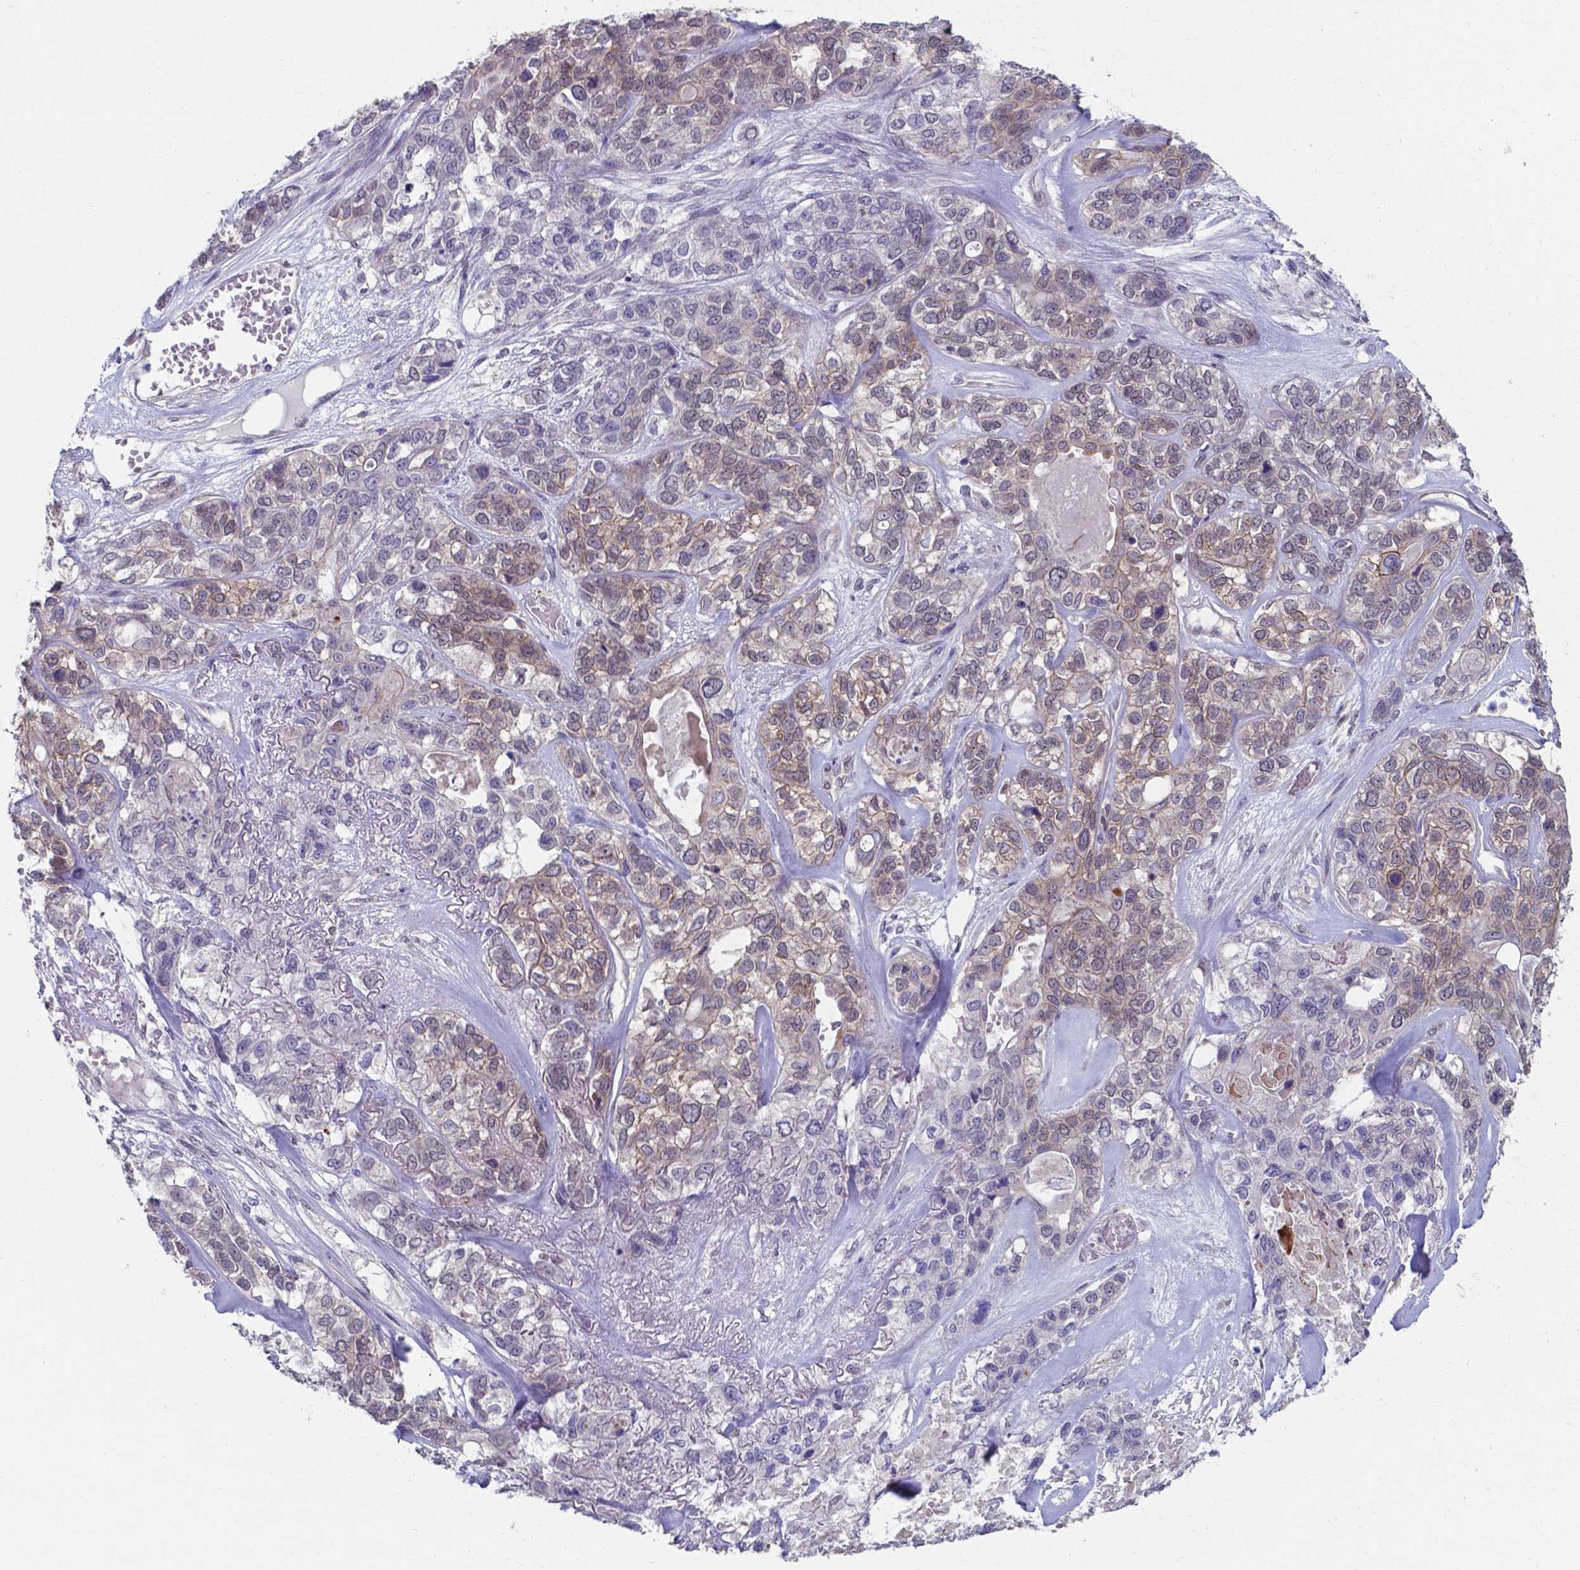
{"staining": {"intensity": "weak", "quantity": "<25%", "location": "cytoplasmic/membranous"}, "tissue": "lung cancer", "cell_type": "Tumor cells", "image_type": "cancer", "snomed": [{"axis": "morphology", "description": "Squamous cell carcinoma, NOS"}, {"axis": "topography", "description": "Lung"}], "caption": "An image of human lung cancer is negative for staining in tumor cells.", "gene": "UBE2E2", "patient": {"sex": "female", "age": 70}}